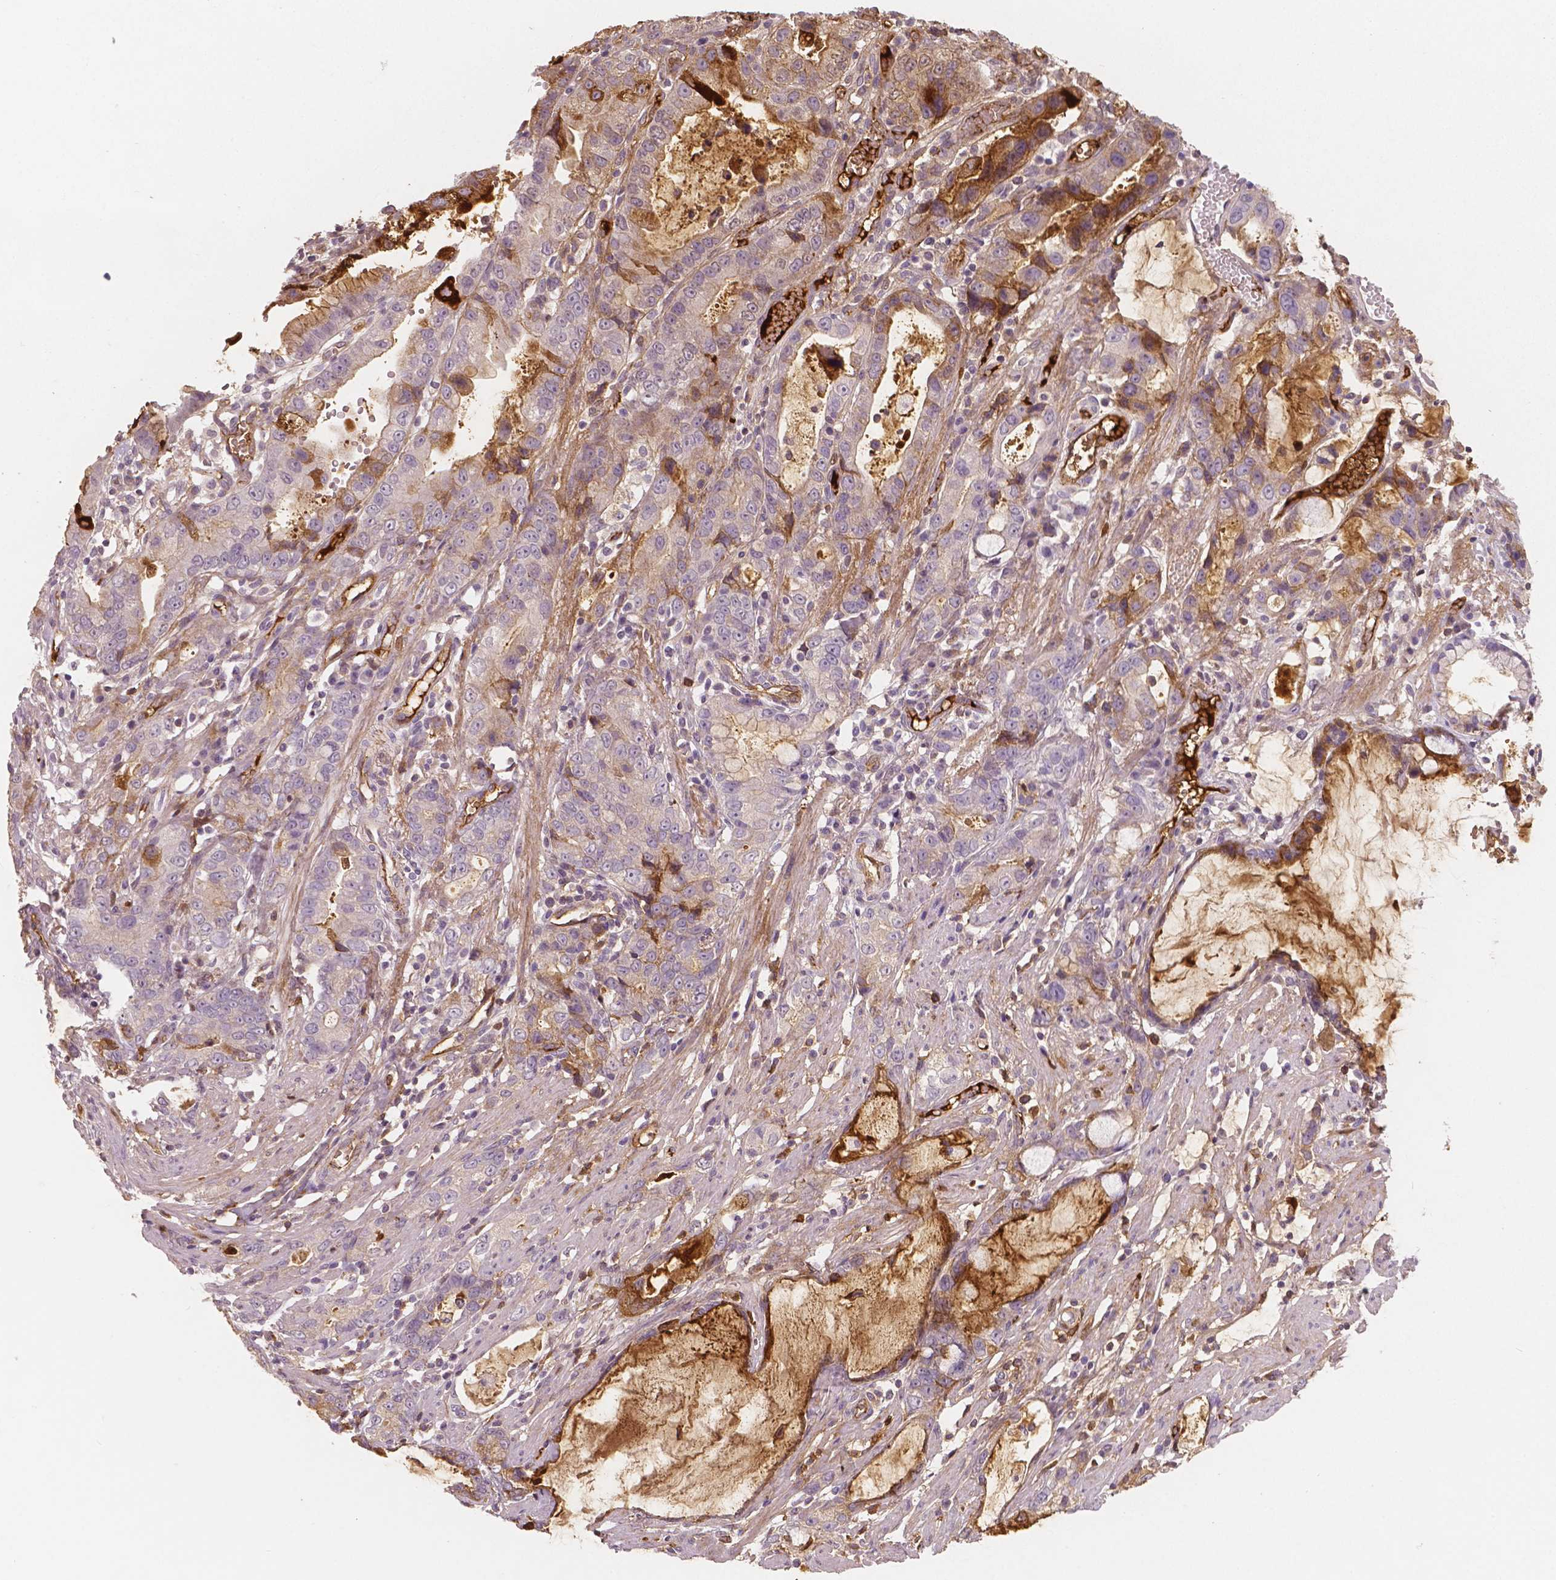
{"staining": {"intensity": "moderate", "quantity": "25%-75%", "location": "cytoplasmic/membranous"}, "tissue": "stomach cancer", "cell_type": "Tumor cells", "image_type": "cancer", "snomed": [{"axis": "morphology", "description": "Adenocarcinoma, NOS"}, {"axis": "topography", "description": "Stomach"}], "caption": "Immunohistochemical staining of stomach cancer (adenocarcinoma) shows moderate cytoplasmic/membranous protein positivity in about 25%-75% of tumor cells.", "gene": "APOA4", "patient": {"sex": "male", "age": 55}}